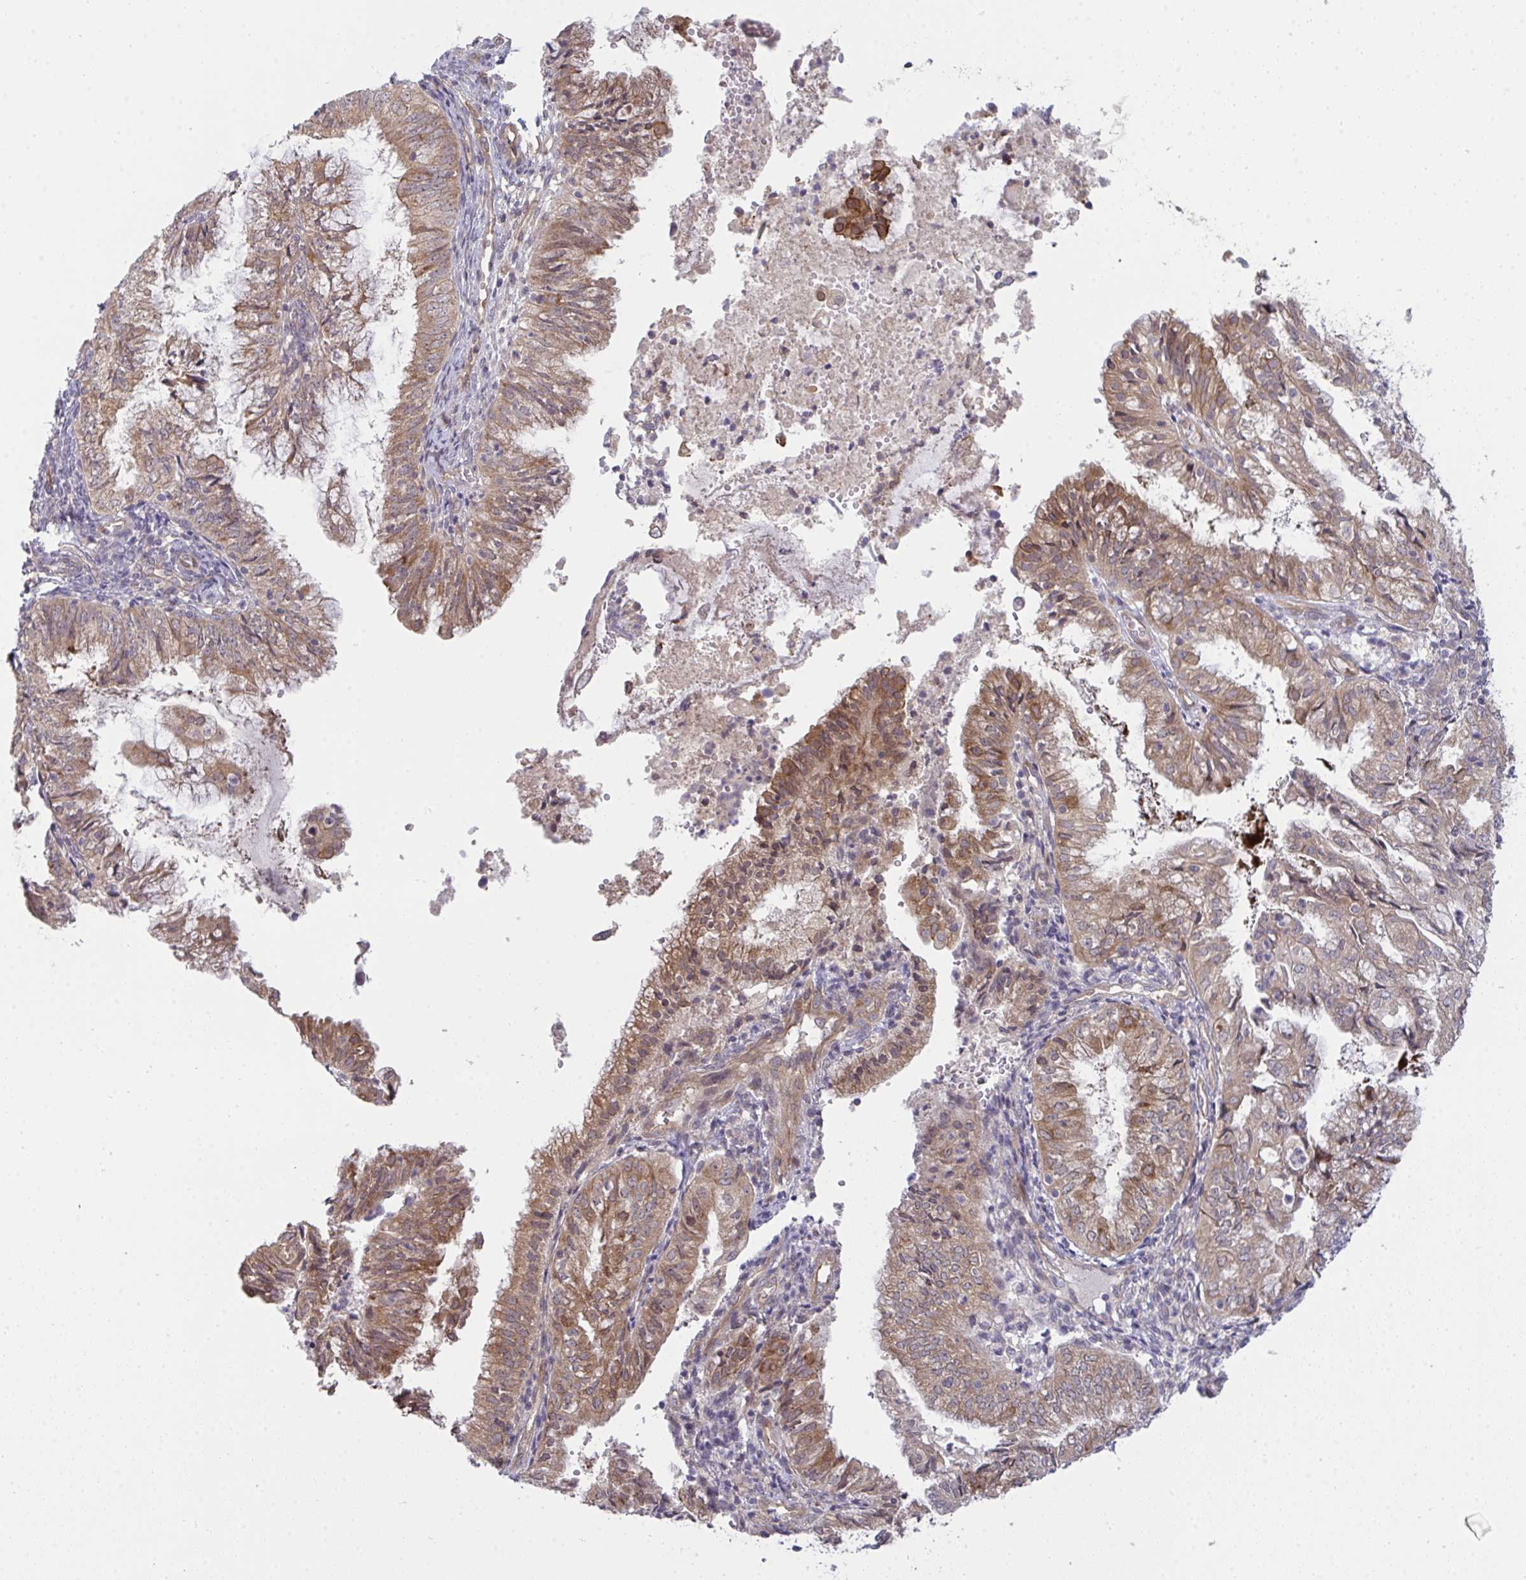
{"staining": {"intensity": "moderate", "quantity": ">75%", "location": "cytoplasmic/membranous"}, "tissue": "endometrial cancer", "cell_type": "Tumor cells", "image_type": "cancer", "snomed": [{"axis": "morphology", "description": "Adenocarcinoma, NOS"}, {"axis": "topography", "description": "Endometrium"}], "caption": "Protein expression analysis of endometrial adenocarcinoma displays moderate cytoplasmic/membranous staining in approximately >75% of tumor cells.", "gene": "CASP9", "patient": {"sex": "female", "age": 55}}